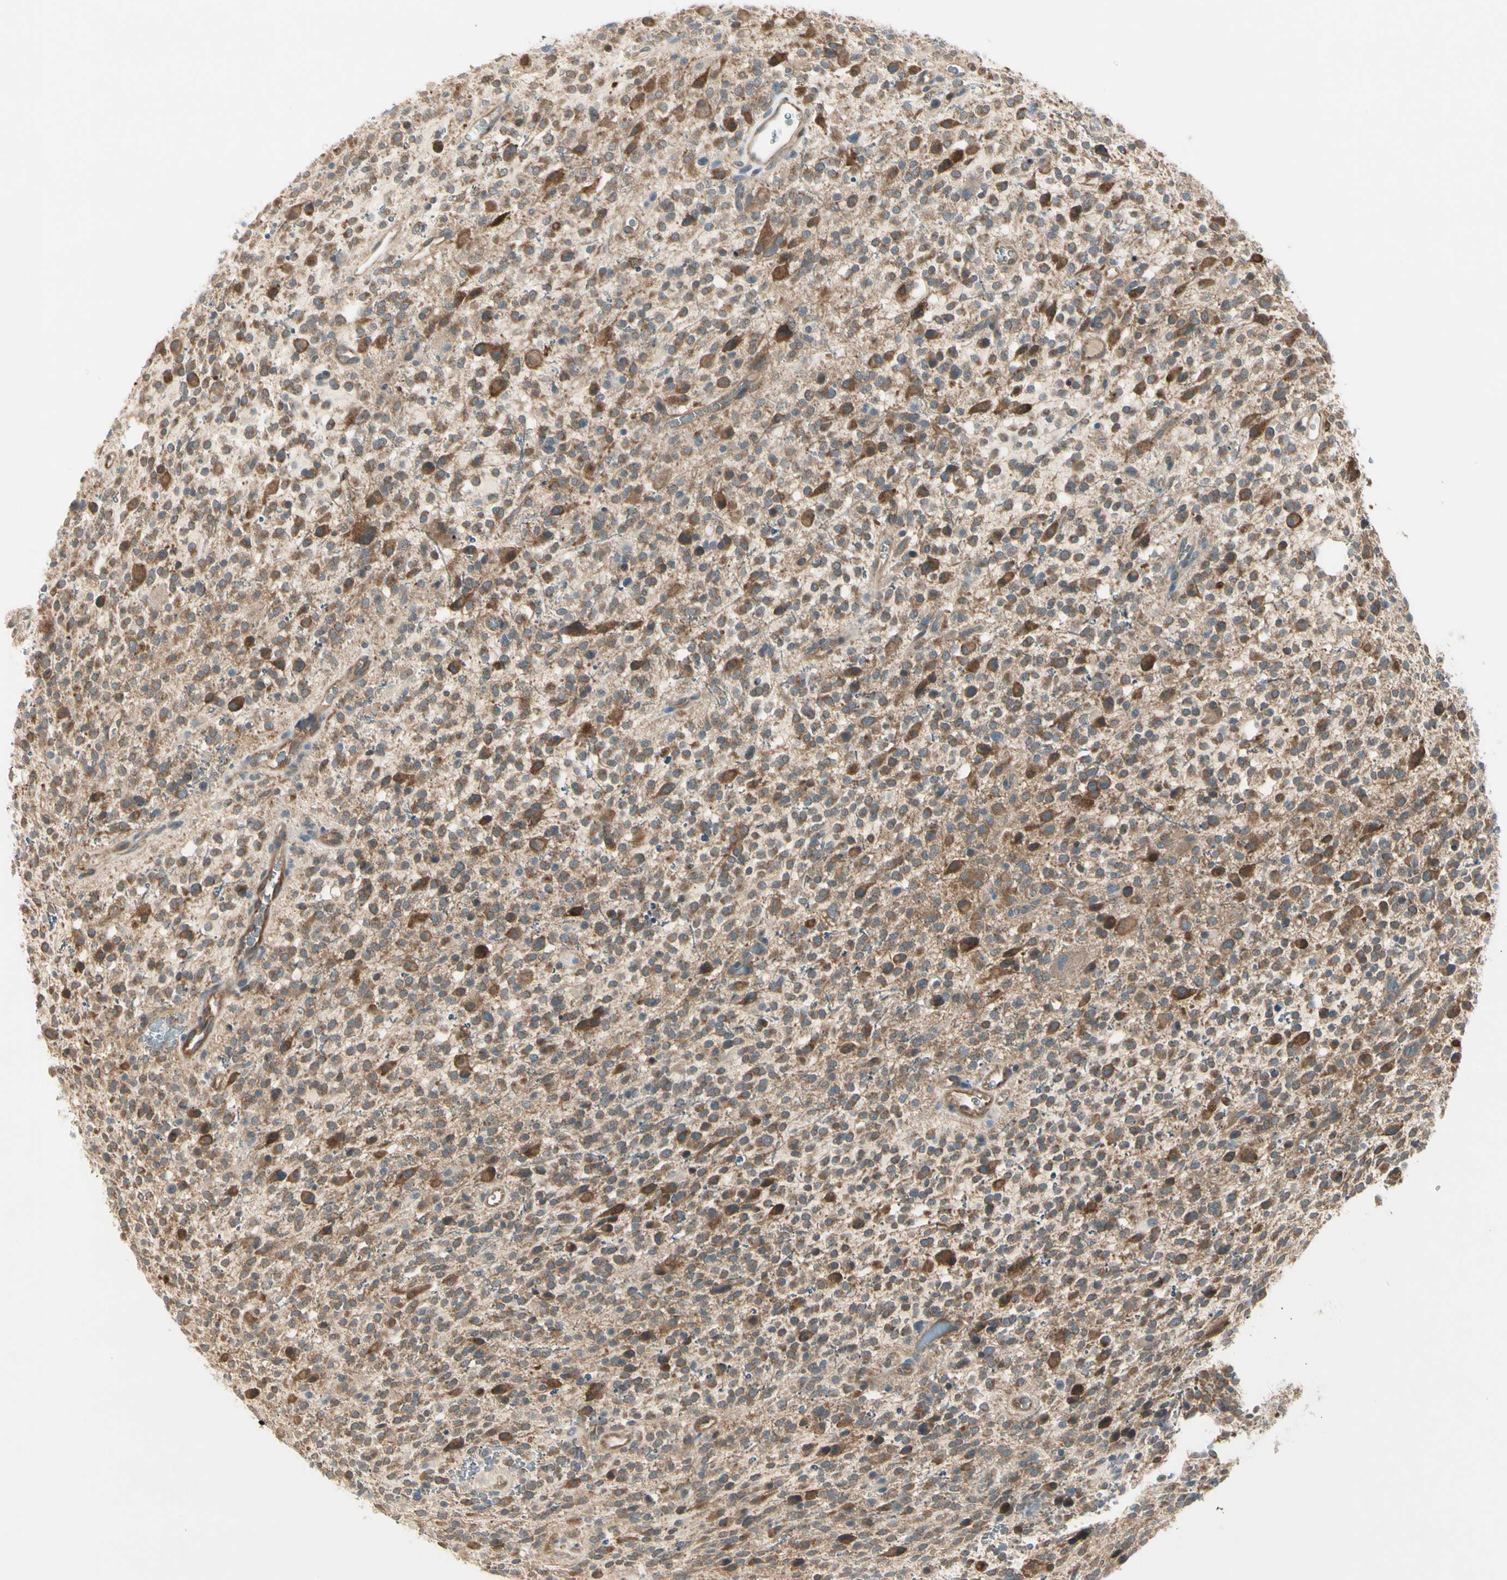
{"staining": {"intensity": "strong", "quantity": ">75%", "location": "cytoplasmic/membranous"}, "tissue": "glioma", "cell_type": "Tumor cells", "image_type": "cancer", "snomed": [{"axis": "morphology", "description": "Glioma, malignant, High grade"}, {"axis": "topography", "description": "Brain"}], "caption": "Tumor cells exhibit high levels of strong cytoplasmic/membranous expression in about >75% of cells in human high-grade glioma (malignant).", "gene": "OXSR1", "patient": {"sex": "male", "age": 48}}